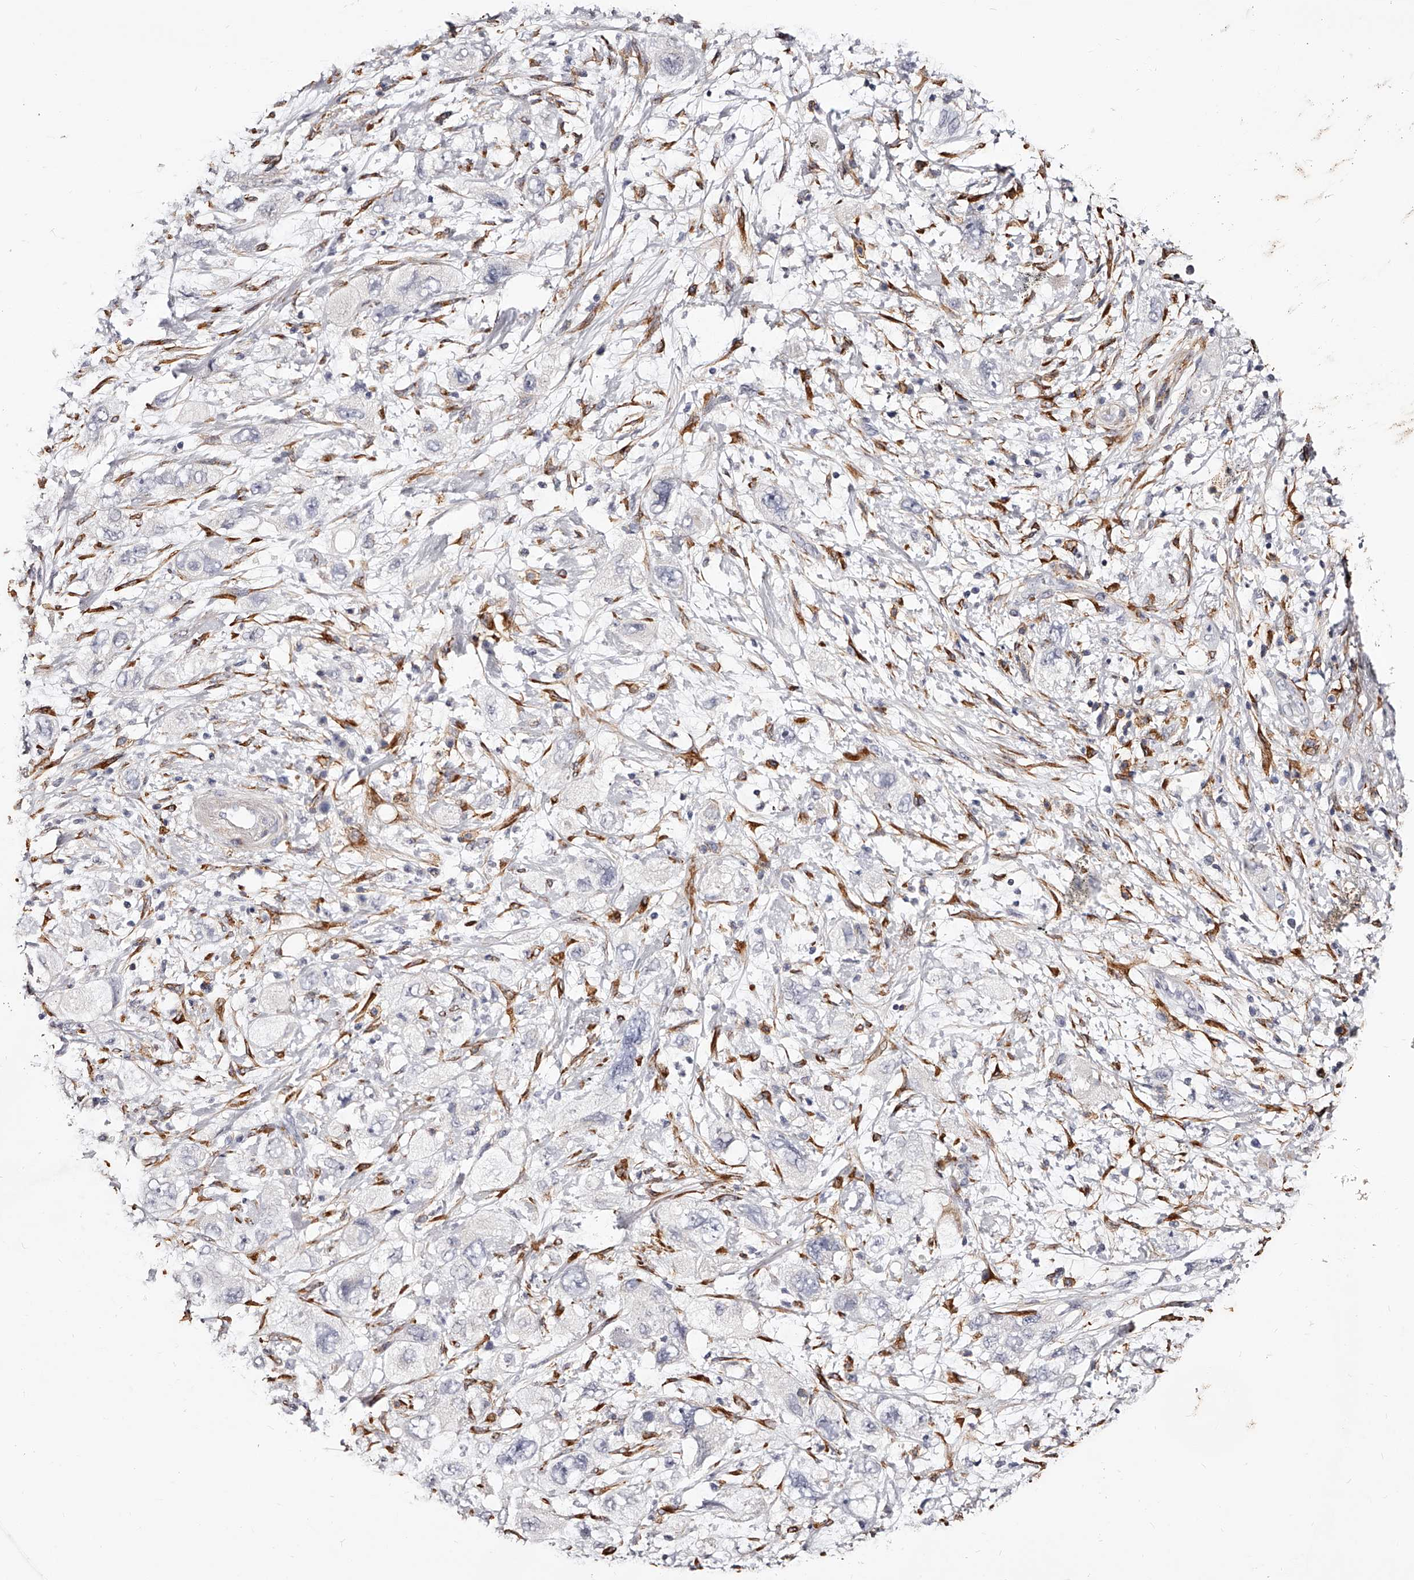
{"staining": {"intensity": "negative", "quantity": "none", "location": "none"}, "tissue": "pancreatic cancer", "cell_type": "Tumor cells", "image_type": "cancer", "snomed": [{"axis": "morphology", "description": "Adenocarcinoma, NOS"}, {"axis": "topography", "description": "Pancreas"}], "caption": "Pancreatic cancer (adenocarcinoma) stained for a protein using immunohistochemistry exhibits no positivity tumor cells.", "gene": "CD82", "patient": {"sex": "female", "age": 73}}